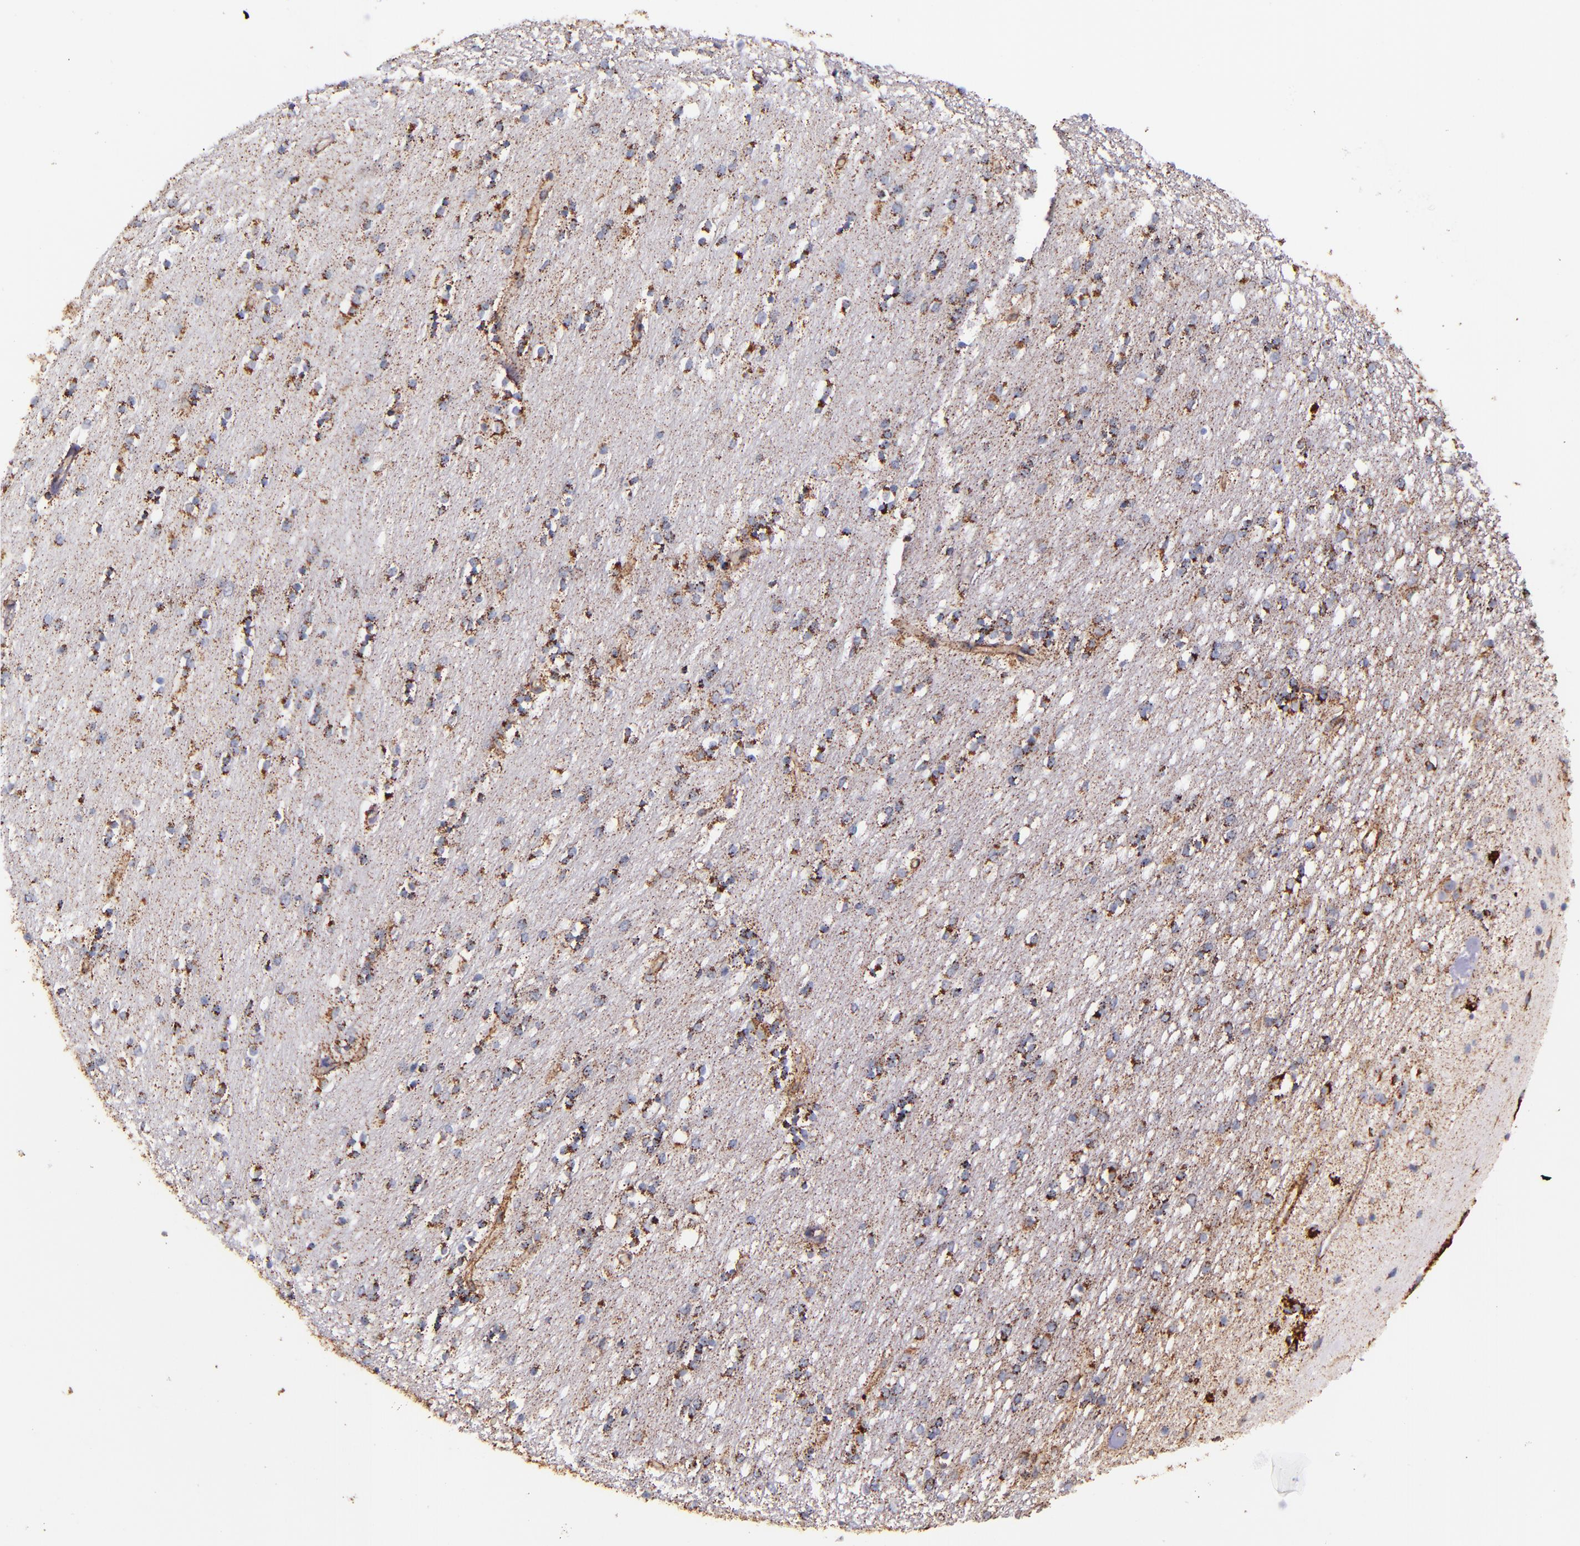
{"staining": {"intensity": "moderate", "quantity": ">75%", "location": "cytoplasmic/membranous"}, "tissue": "caudate", "cell_type": "Glial cells", "image_type": "normal", "snomed": [{"axis": "morphology", "description": "Normal tissue, NOS"}, {"axis": "topography", "description": "Lateral ventricle wall"}], "caption": "A medium amount of moderate cytoplasmic/membranous positivity is seen in about >75% of glial cells in benign caudate.", "gene": "IDH3G", "patient": {"sex": "female", "age": 54}}